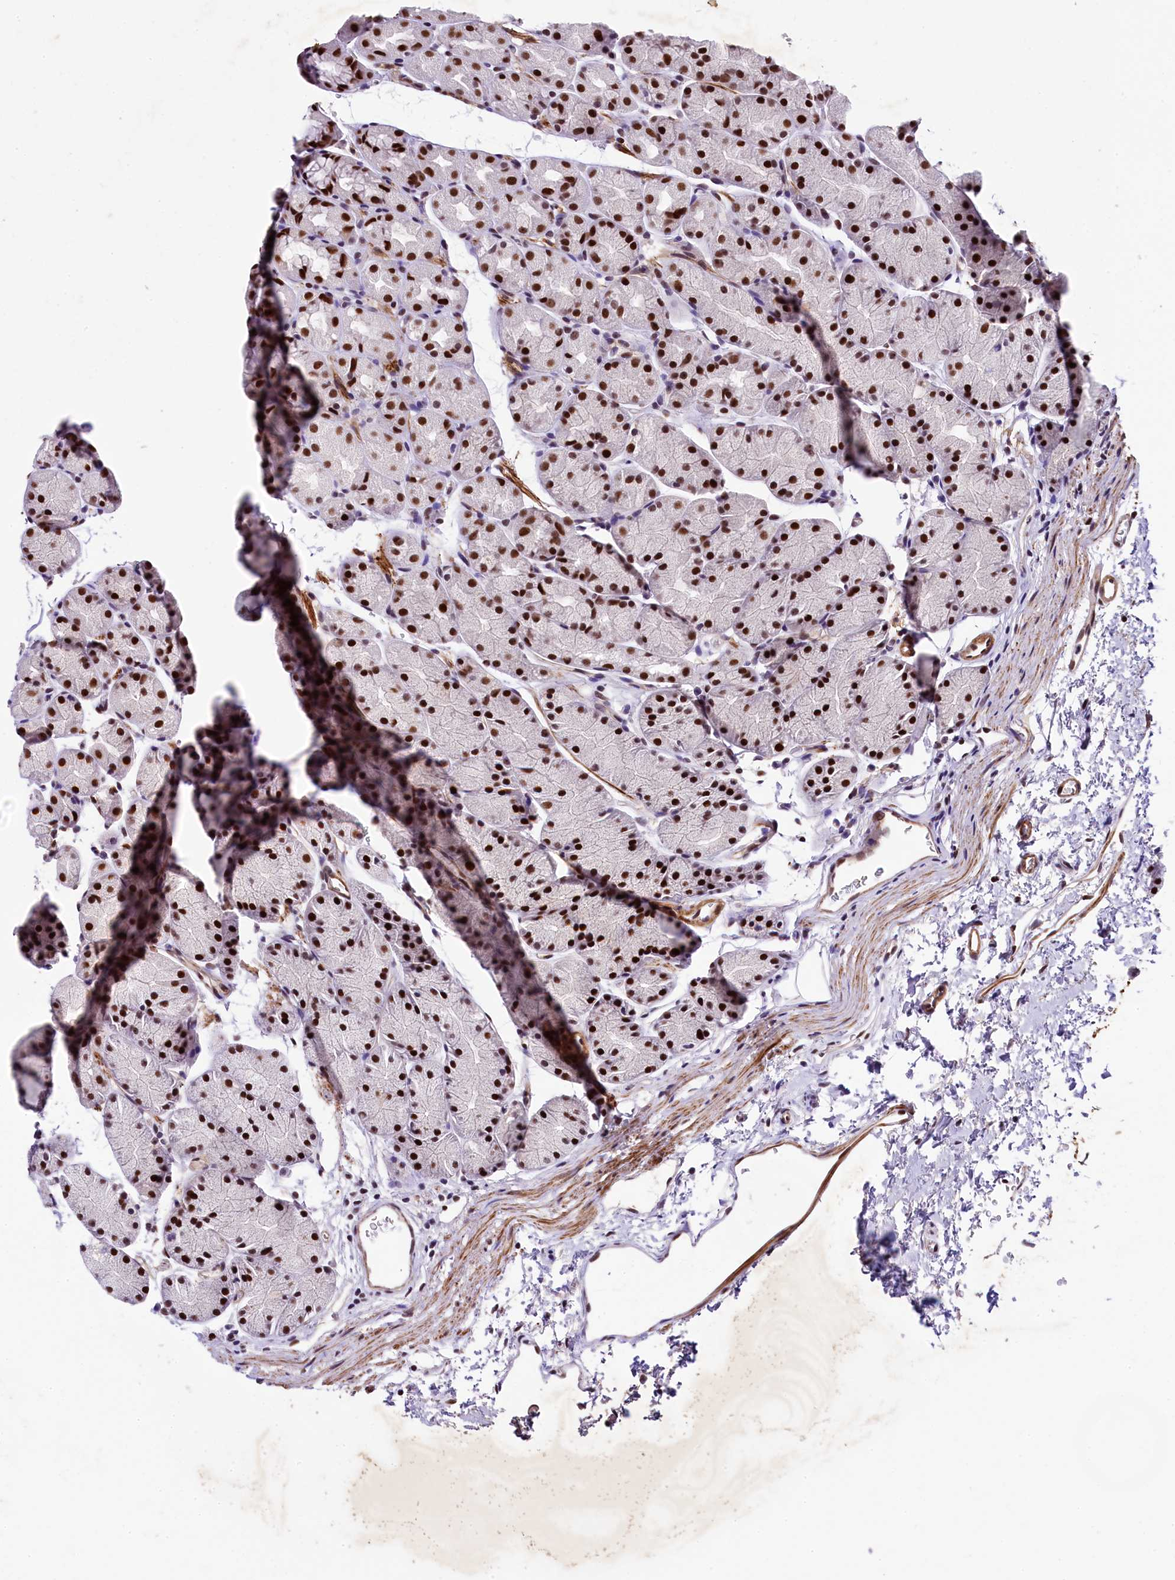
{"staining": {"intensity": "strong", "quantity": "25%-75%", "location": "nuclear"}, "tissue": "stomach", "cell_type": "Glandular cells", "image_type": "normal", "snomed": [{"axis": "morphology", "description": "Normal tissue, NOS"}, {"axis": "topography", "description": "Stomach, upper"}, {"axis": "topography", "description": "Stomach"}], "caption": "An image of stomach stained for a protein exhibits strong nuclear brown staining in glandular cells.", "gene": "SAMD10", "patient": {"sex": "male", "age": 47}}